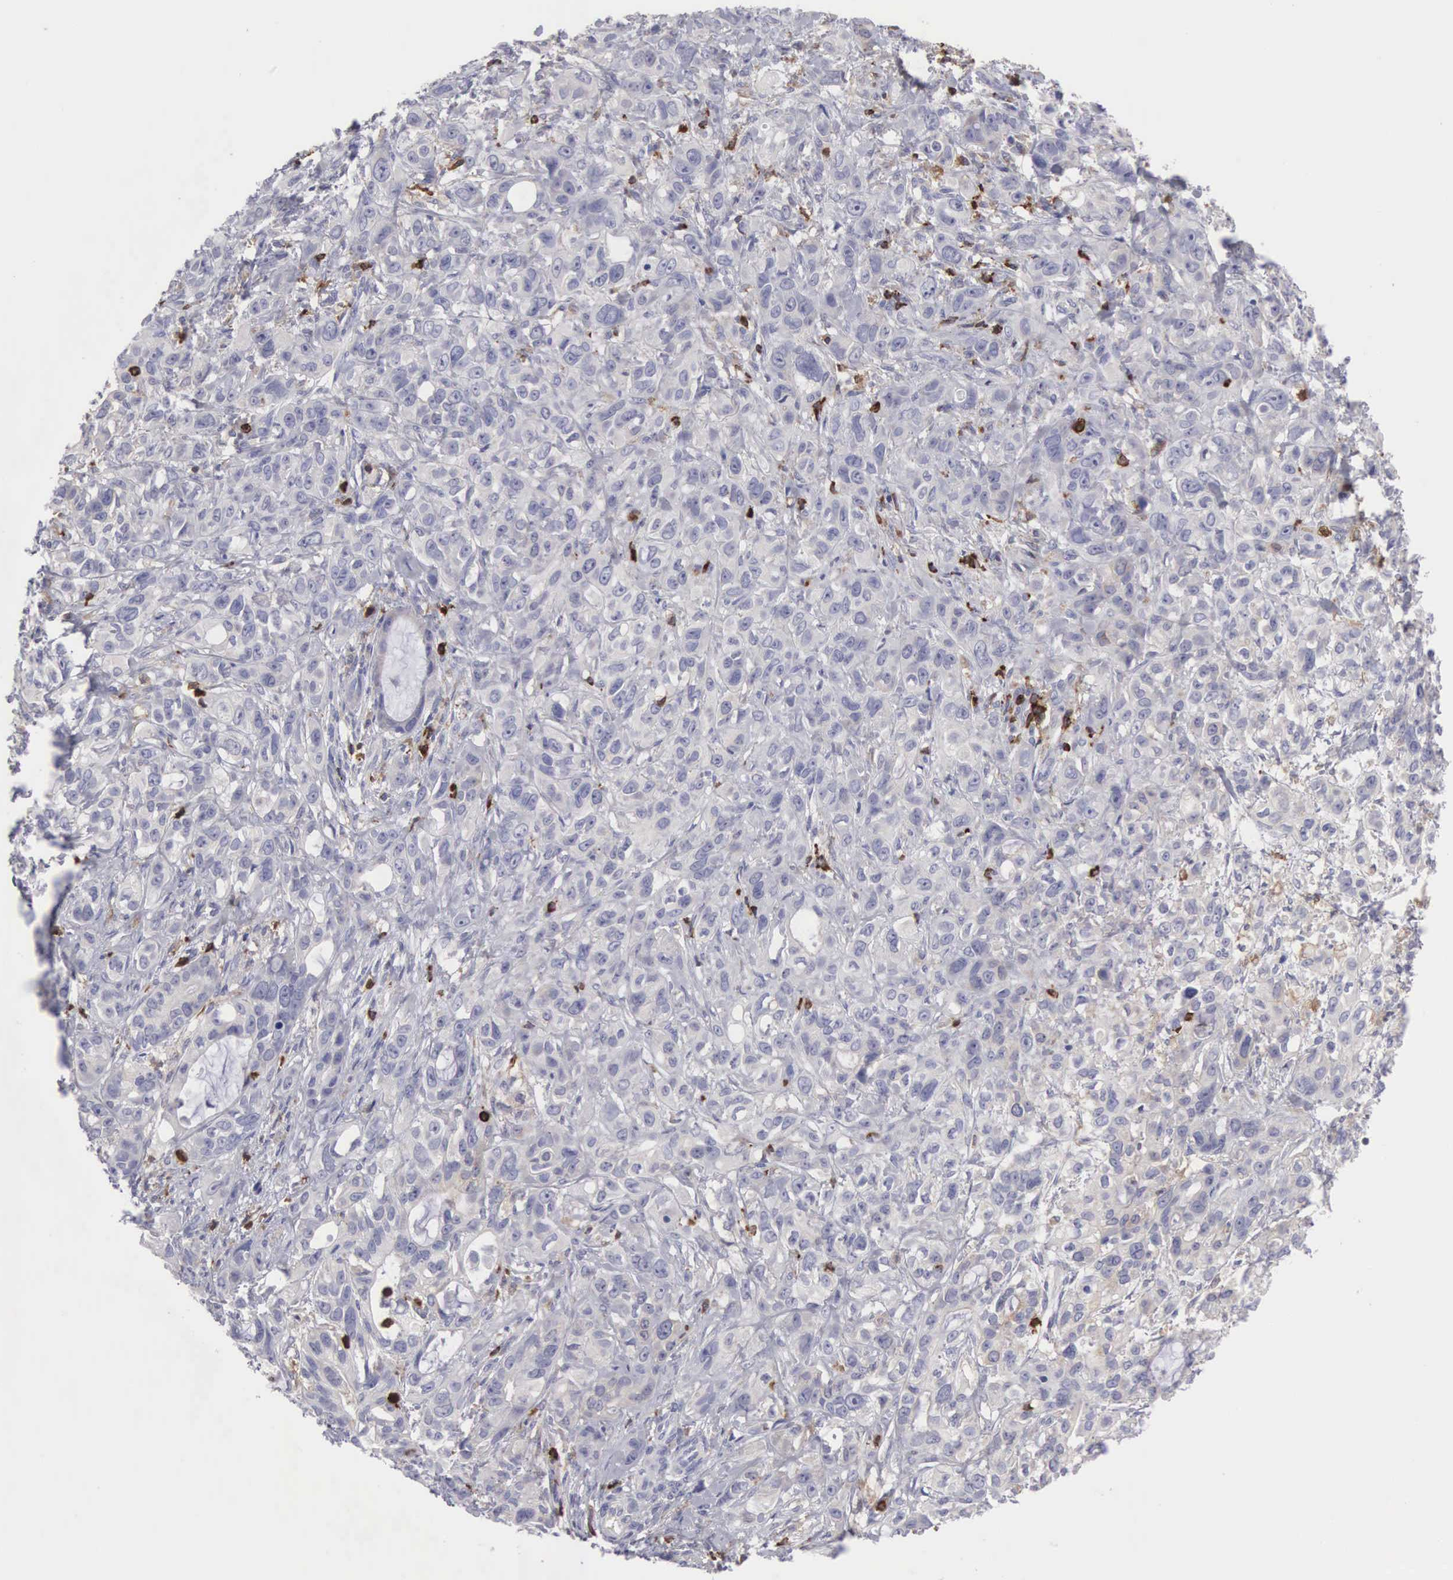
{"staining": {"intensity": "weak", "quantity": "25%-75%", "location": "cytoplasmic/membranous"}, "tissue": "stomach cancer", "cell_type": "Tumor cells", "image_type": "cancer", "snomed": [{"axis": "morphology", "description": "Adenocarcinoma, NOS"}, {"axis": "topography", "description": "Stomach, upper"}], "caption": "Immunohistochemistry photomicrograph of stomach adenocarcinoma stained for a protein (brown), which displays low levels of weak cytoplasmic/membranous positivity in about 25%-75% of tumor cells.", "gene": "SH3BP1", "patient": {"sex": "male", "age": 47}}